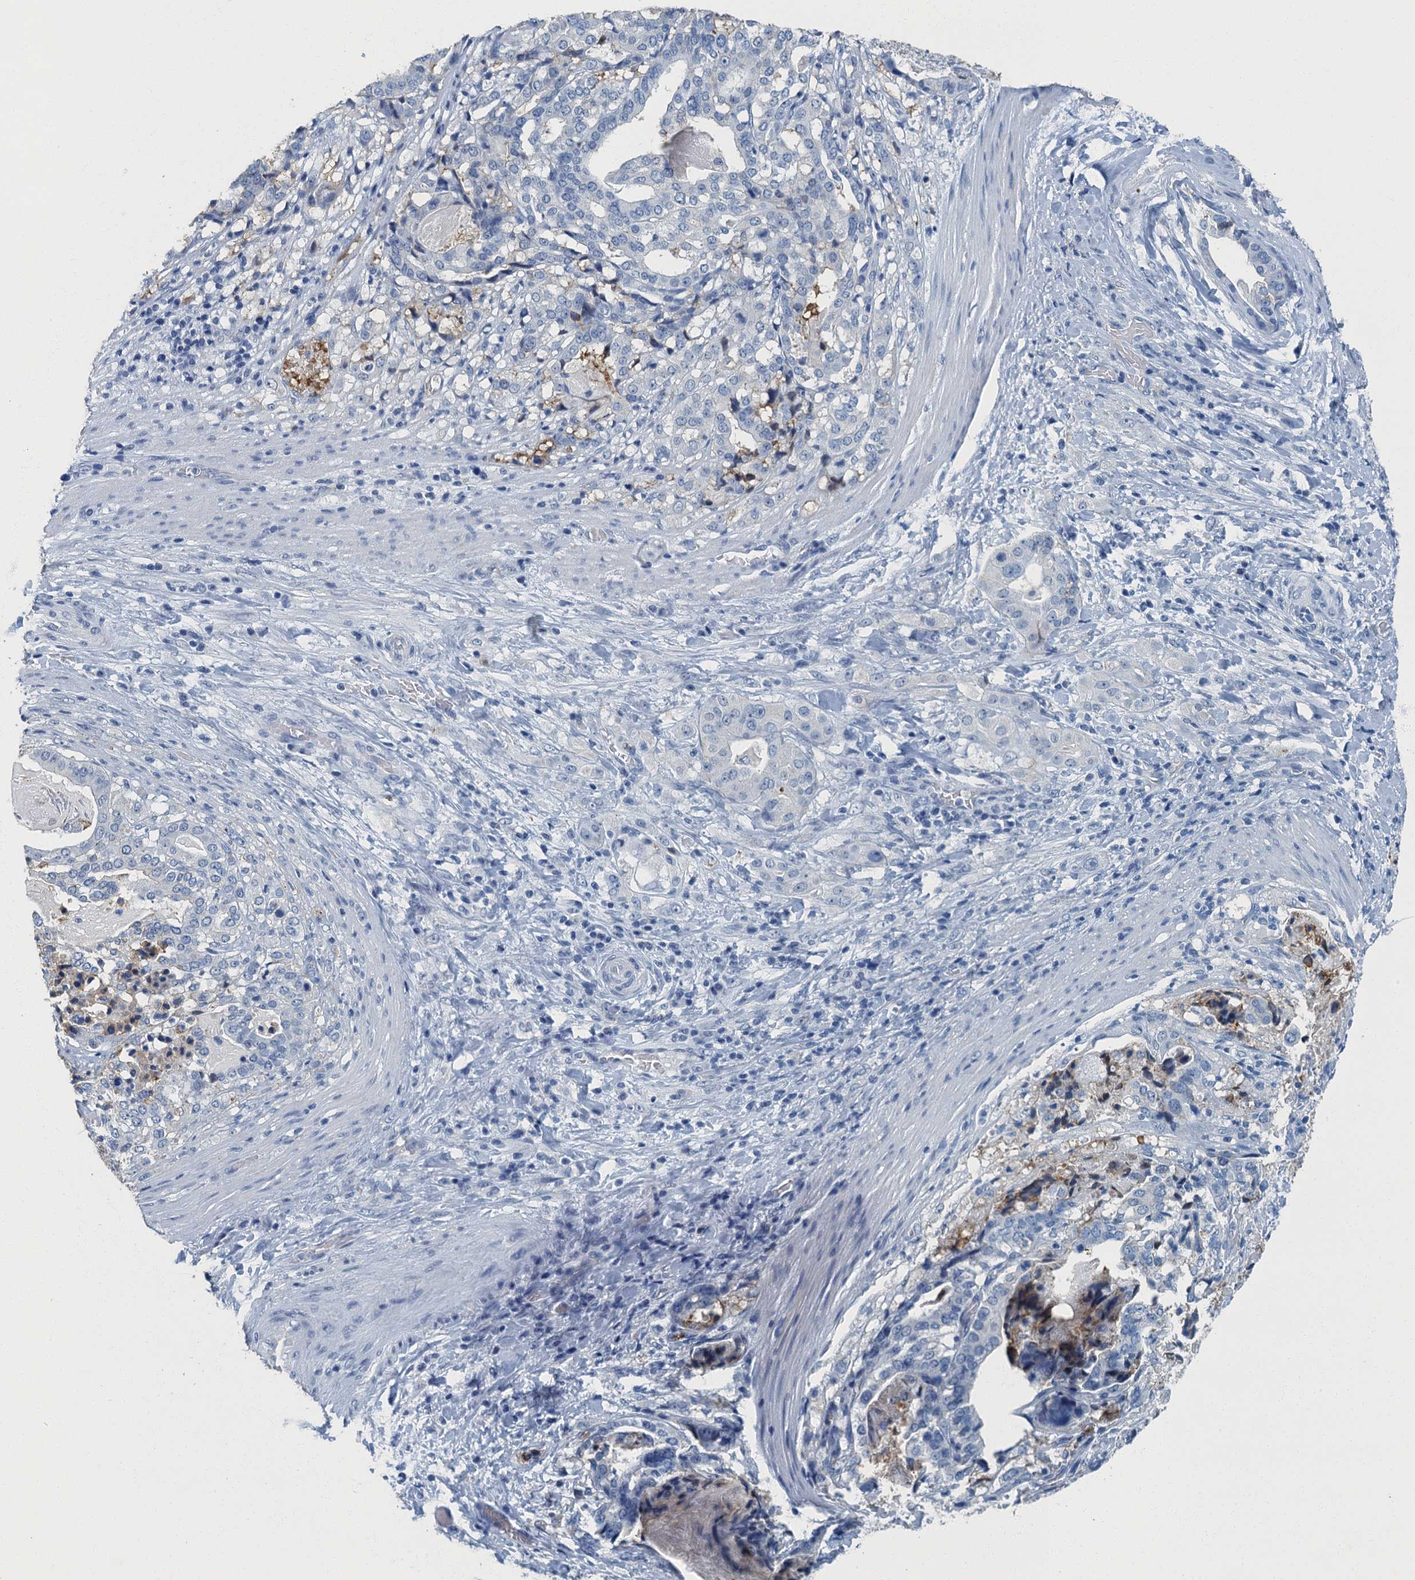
{"staining": {"intensity": "negative", "quantity": "none", "location": "none"}, "tissue": "stomach cancer", "cell_type": "Tumor cells", "image_type": "cancer", "snomed": [{"axis": "morphology", "description": "Adenocarcinoma, NOS"}, {"axis": "topography", "description": "Stomach"}], "caption": "The IHC photomicrograph has no significant expression in tumor cells of adenocarcinoma (stomach) tissue. (DAB (3,3'-diaminobenzidine) immunohistochemistry (IHC), high magnification).", "gene": "GADL1", "patient": {"sex": "male", "age": 48}}